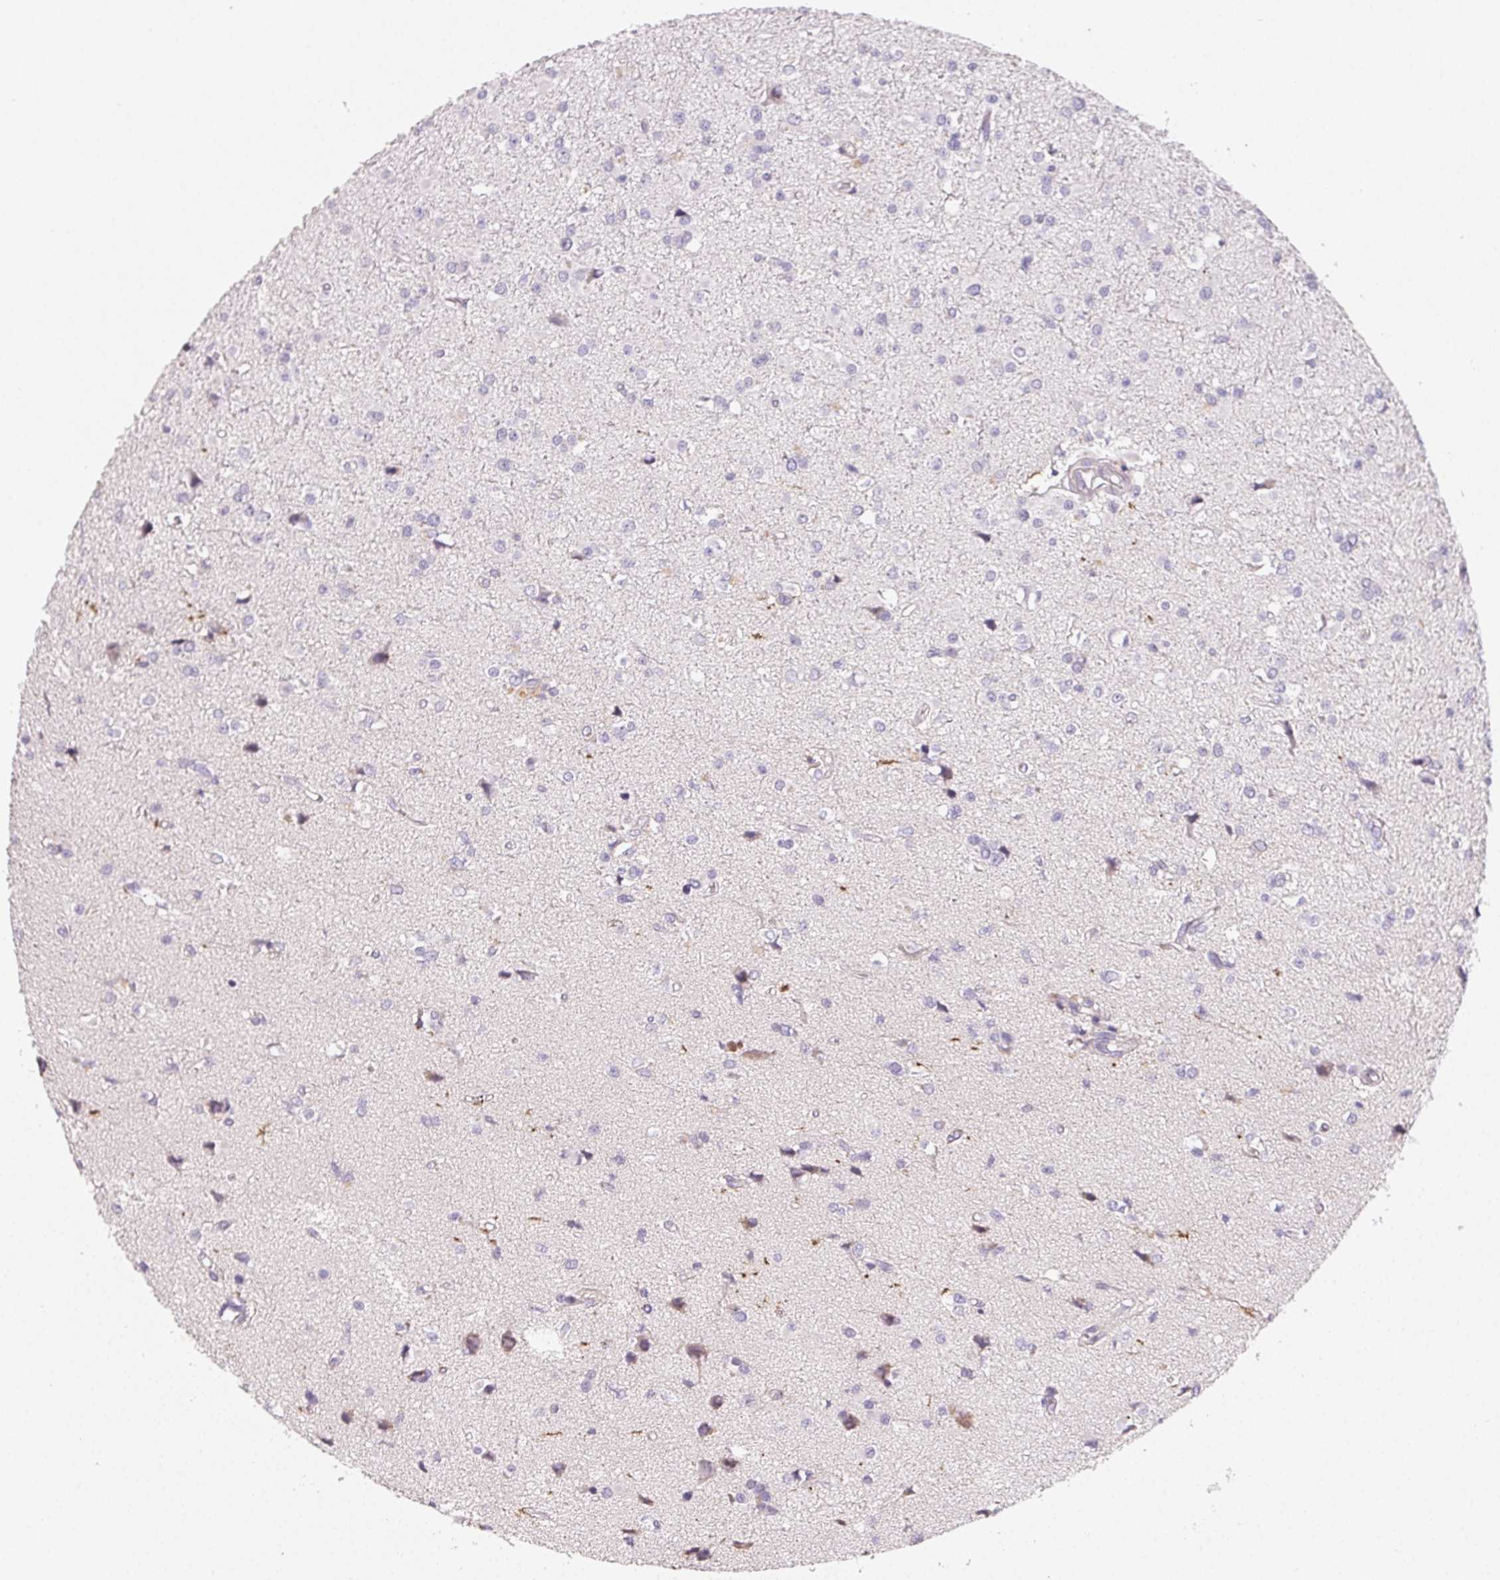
{"staining": {"intensity": "negative", "quantity": "none", "location": "none"}, "tissue": "glioma", "cell_type": "Tumor cells", "image_type": "cancer", "snomed": [{"axis": "morphology", "description": "Glioma, malignant, High grade"}, {"axis": "topography", "description": "Brain"}], "caption": "Tumor cells are negative for protein expression in human malignant high-grade glioma. (Stains: DAB (3,3'-diaminobenzidine) immunohistochemistry (IHC) with hematoxylin counter stain, Microscopy: brightfield microscopy at high magnification).", "gene": "LRRC23", "patient": {"sex": "male", "age": 54}}